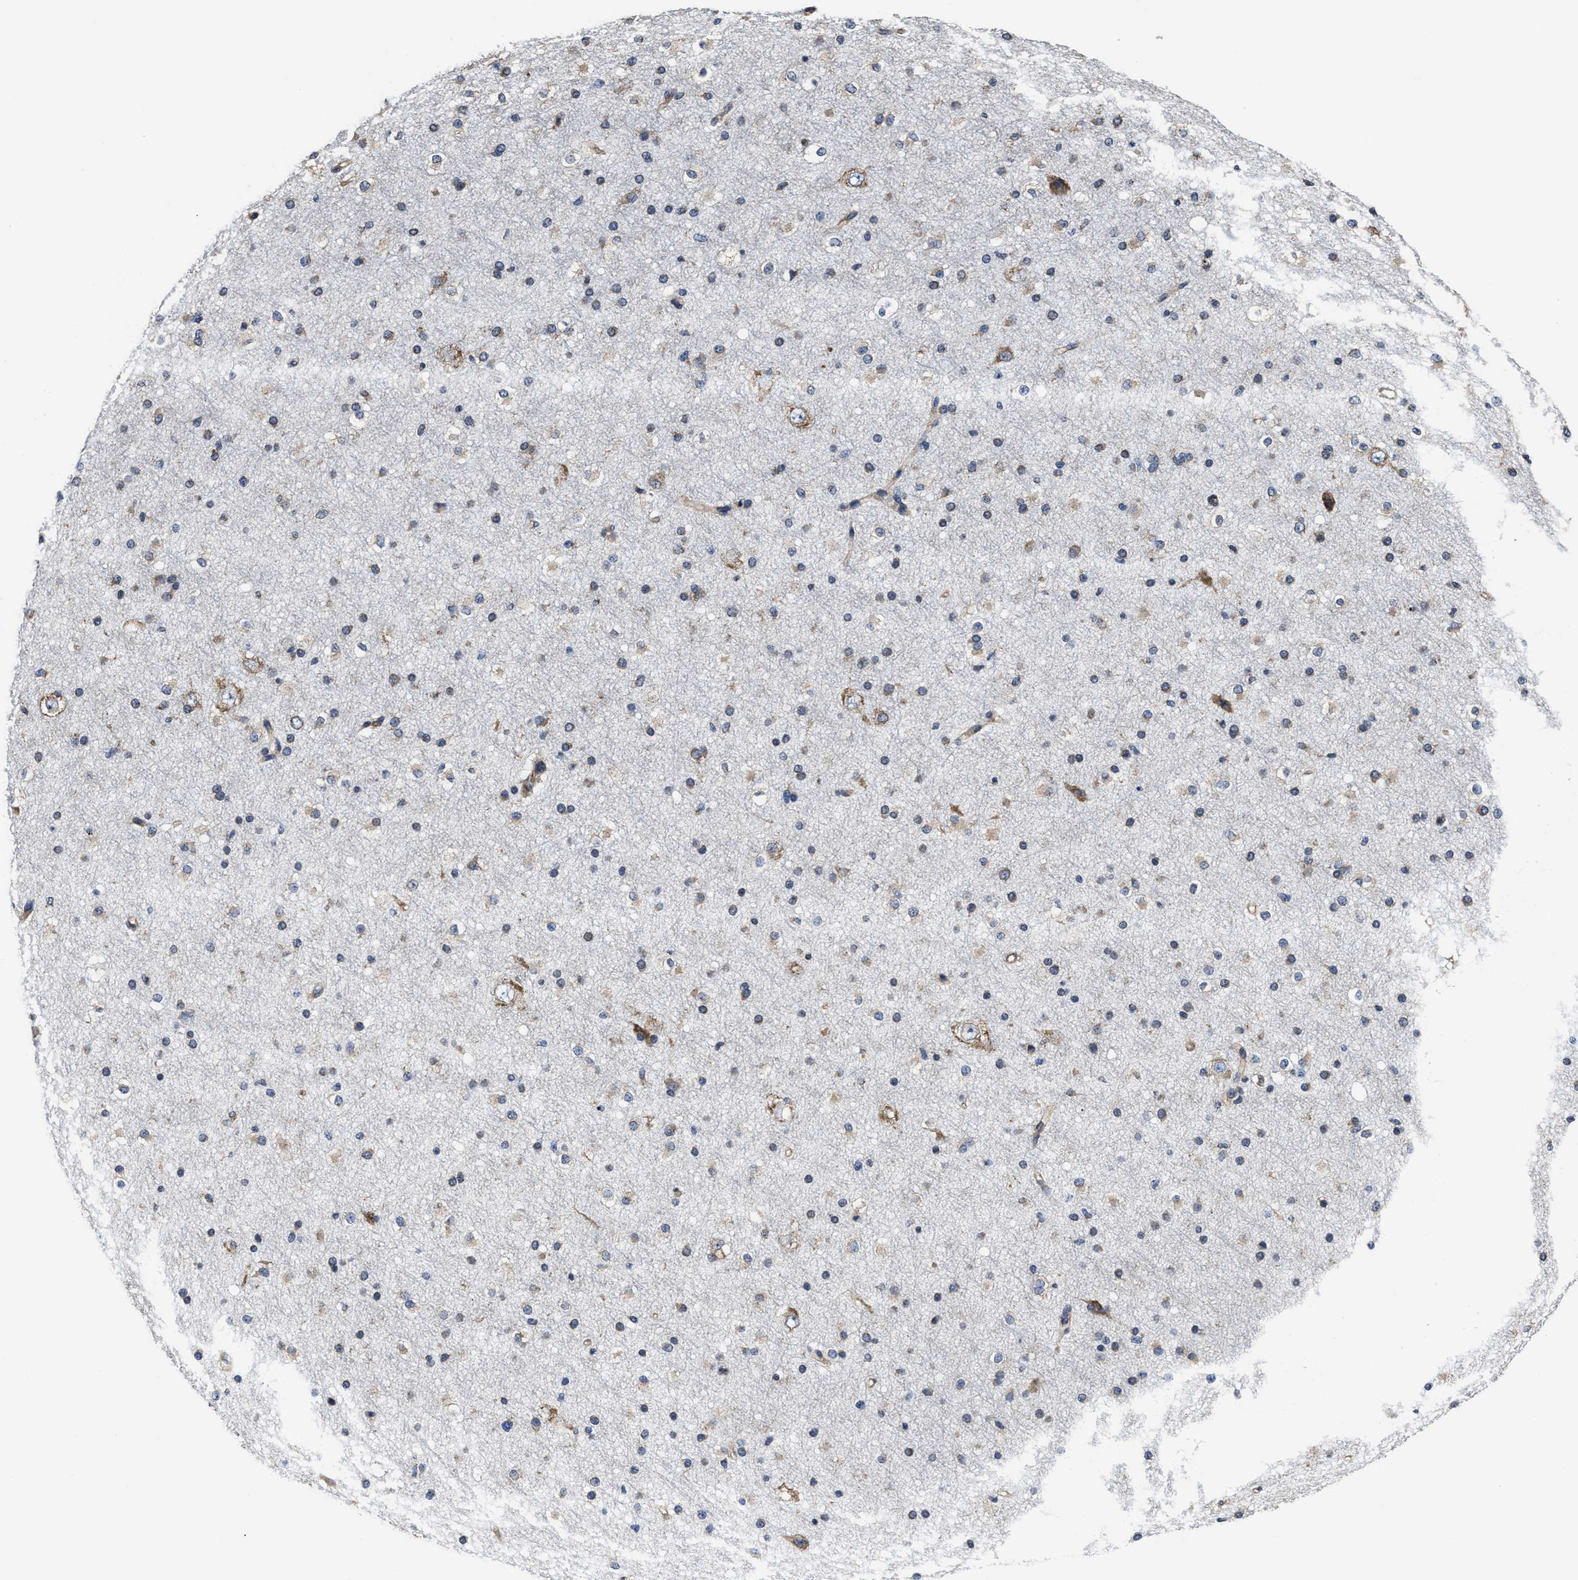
{"staining": {"intensity": "weak", "quantity": ">75%", "location": "cytoplasmic/membranous"}, "tissue": "cerebral cortex", "cell_type": "Endothelial cells", "image_type": "normal", "snomed": [{"axis": "morphology", "description": "Normal tissue, NOS"}, {"axis": "morphology", "description": "Developmental malformation"}, {"axis": "topography", "description": "Cerebral cortex"}], "caption": "Cerebral cortex stained with IHC demonstrates weak cytoplasmic/membranous expression in about >75% of endothelial cells. The staining is performed using DAB (3,3'-diaminobenzidine) brown chromogen to label protein expression. The nuclei are counter-stained blue using hematoxylin.", "gene": "SFXN4", "patient": {"sex": "female", "age": 30}}